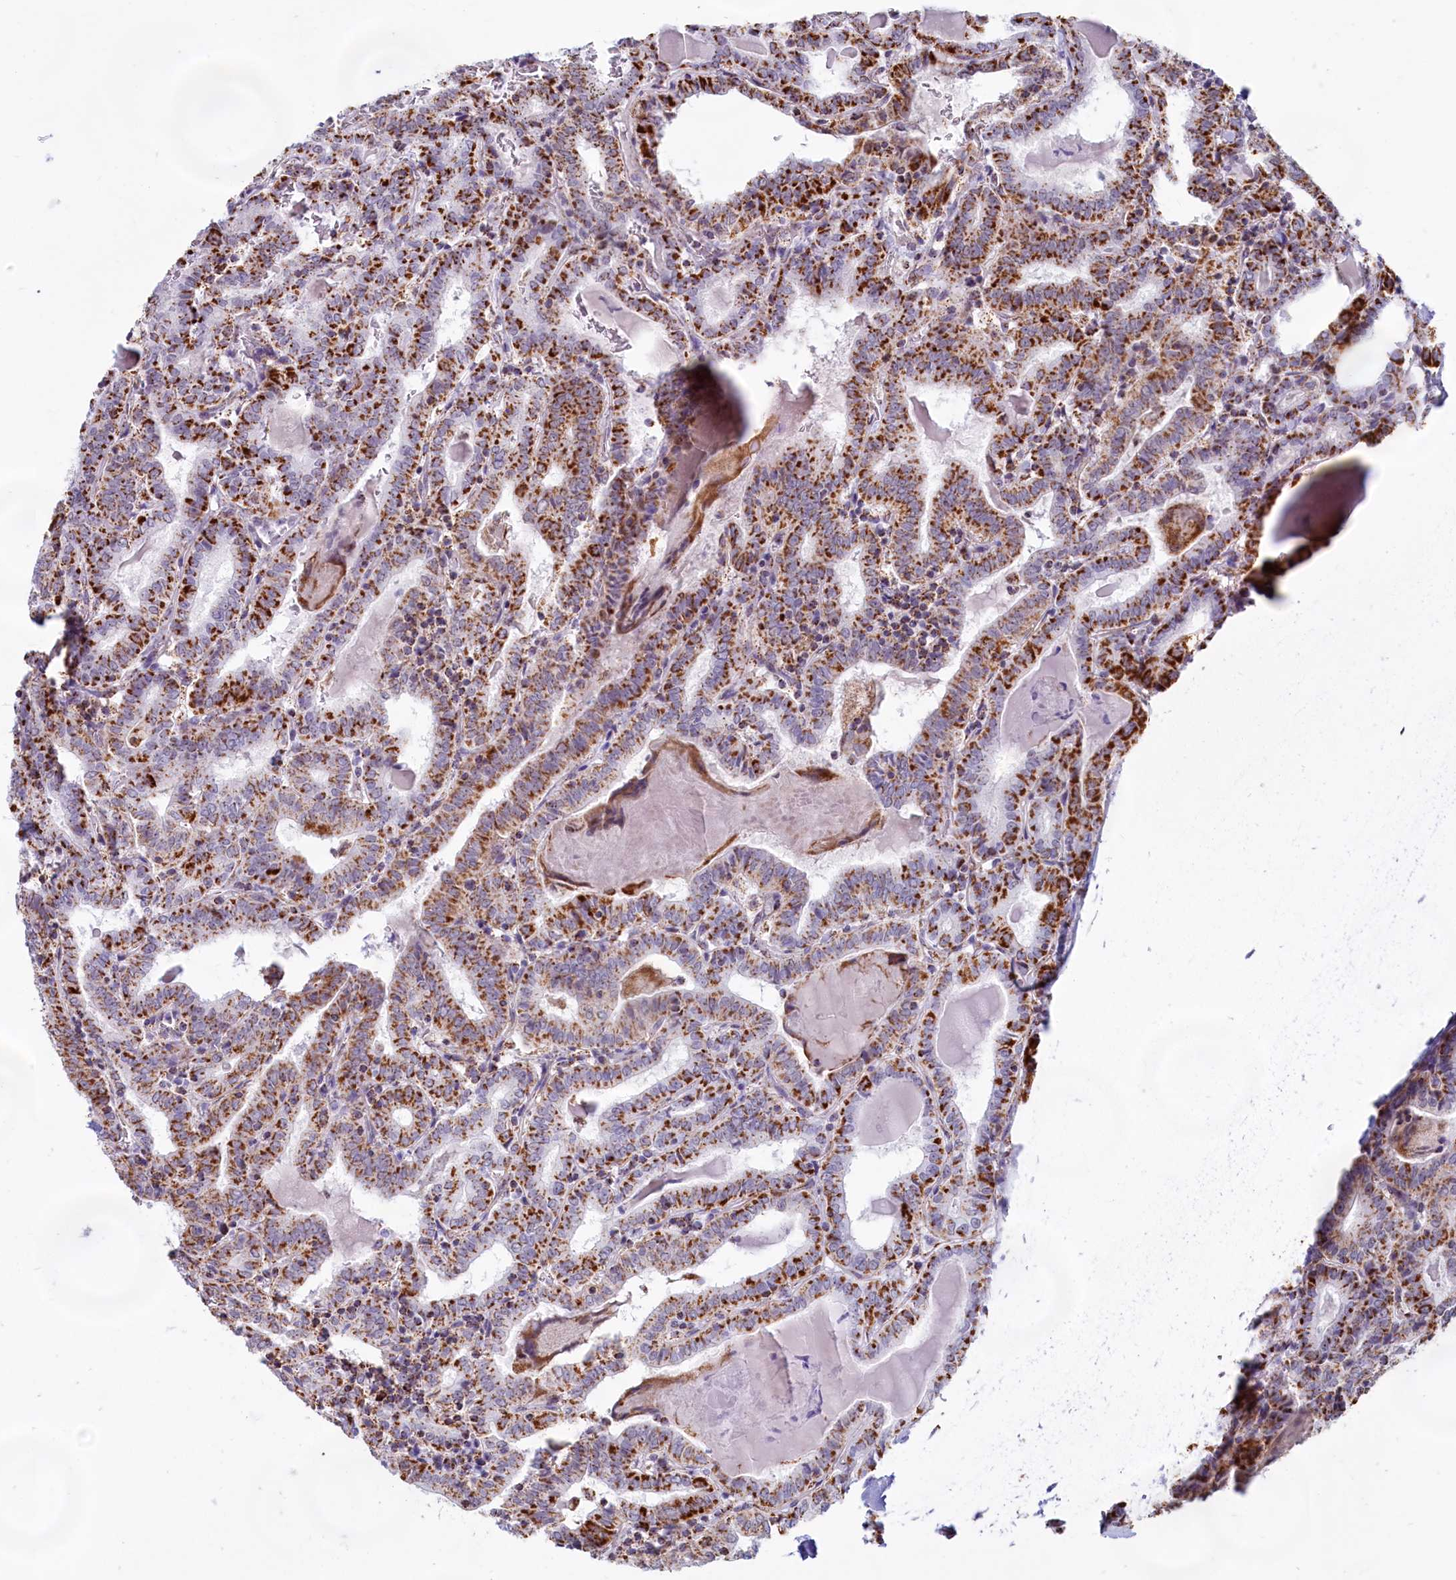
{"staining": {"intensity": "strong", "quantity": ">75%", "location": "cytoplasmic/membranous"}, "tissue": "thyroid cancer", "cell_type": "Tumor cells", "image_type": "cancer", "snomed": [{"axis": "morphology", "description": "Papillary adenocarcinoma, NOS"}, {"axis": "topography", "description": "Thyroid gland"}], "caption": "Human thyroid papillary adenocarcinoma stained with a protein marker shows strong staining in tumor cells.", "gene": "C1D", "patient": {"sex": "female", "age": 72}}